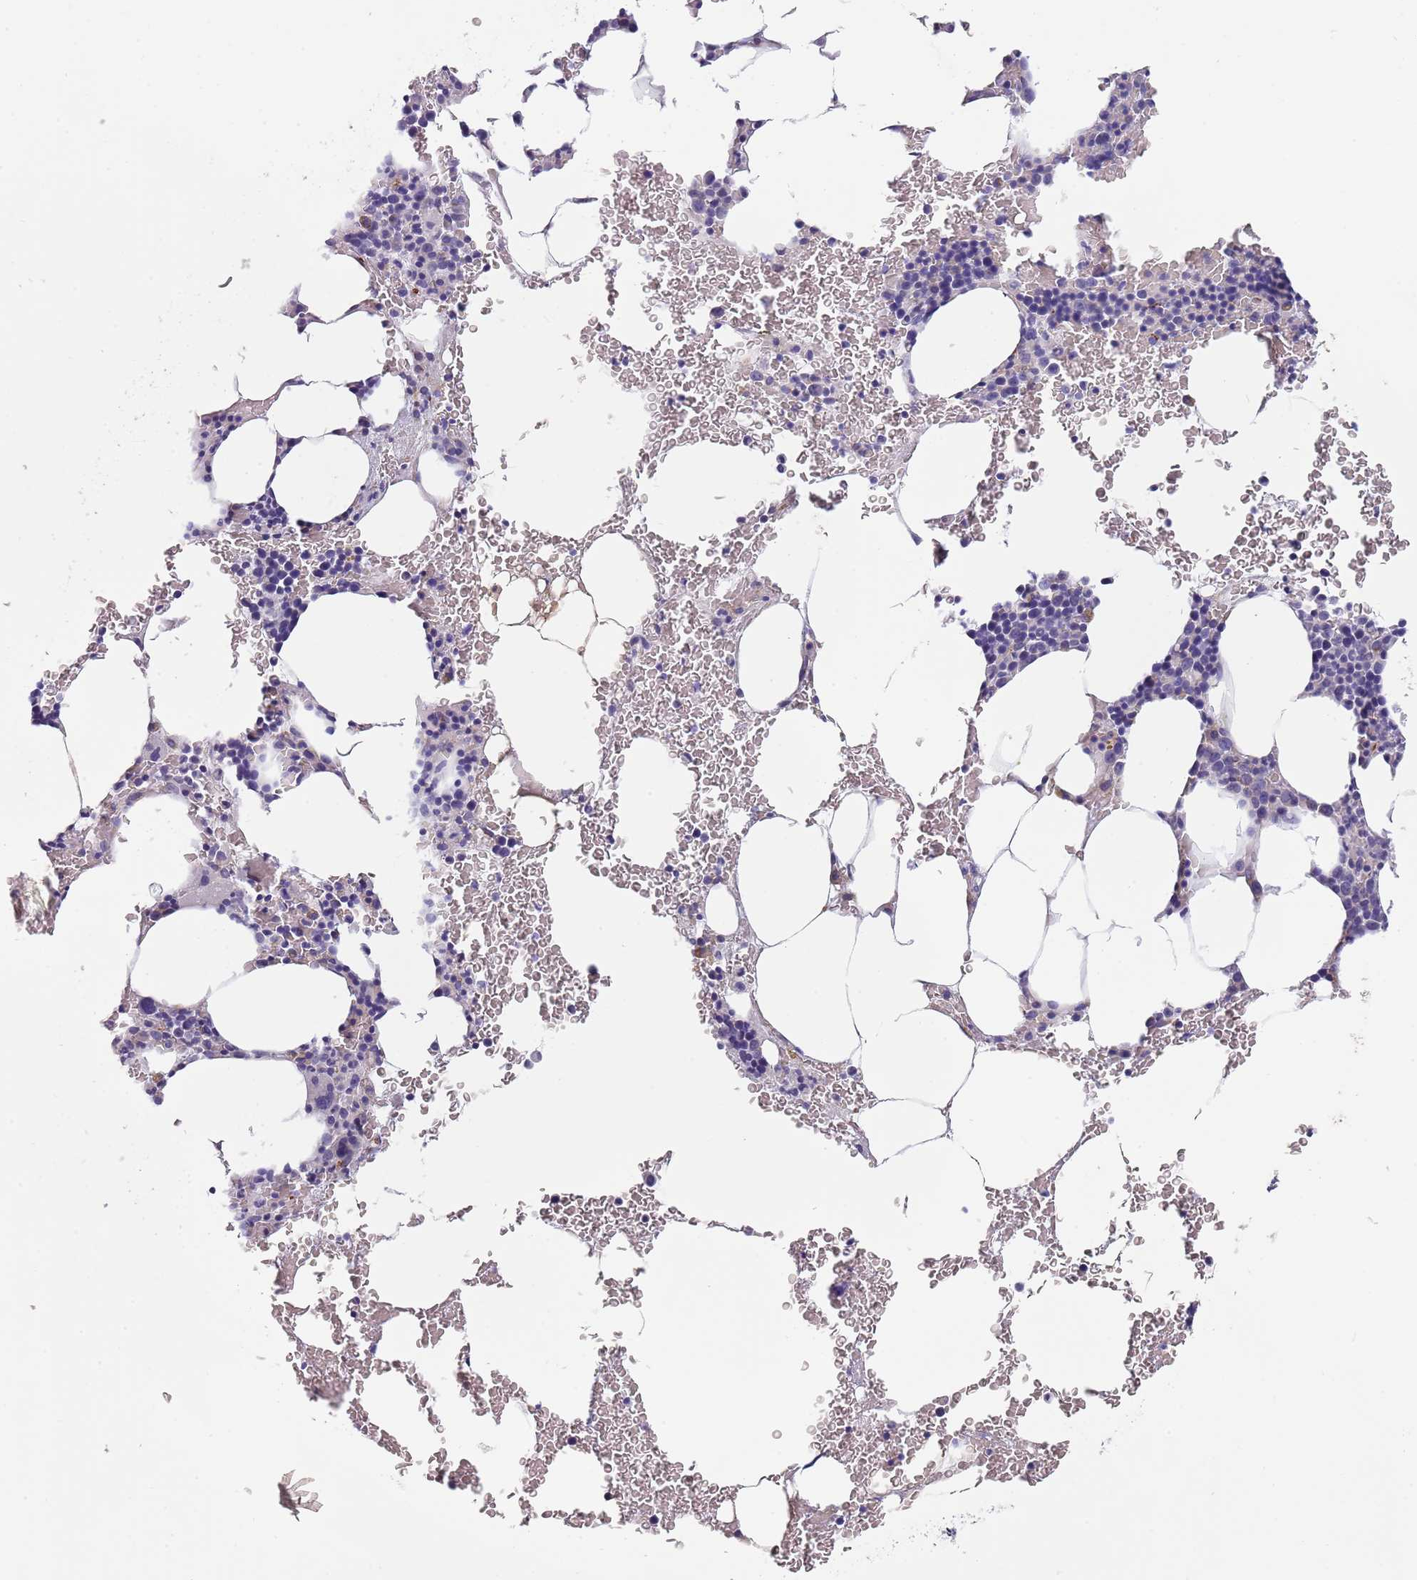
{"staining": {"intensity": "negative", "quantity": "none", "location": "none"}, "tissue": "bone marrow", "cell_type": "Hematopoietic cells", "image_type": "normal", "snomed": [{"axis": "morphology", "description": "Normal tissue, NOS"}, {"axis": "topography", "description": "Bone marrow"}], "caption": "A micrograph of bone marrow stained for a protein displays no brown staining in hematopoietic cells.", "gene": "MAN1C1", "patient": {"sex": "female", "age": 58}}